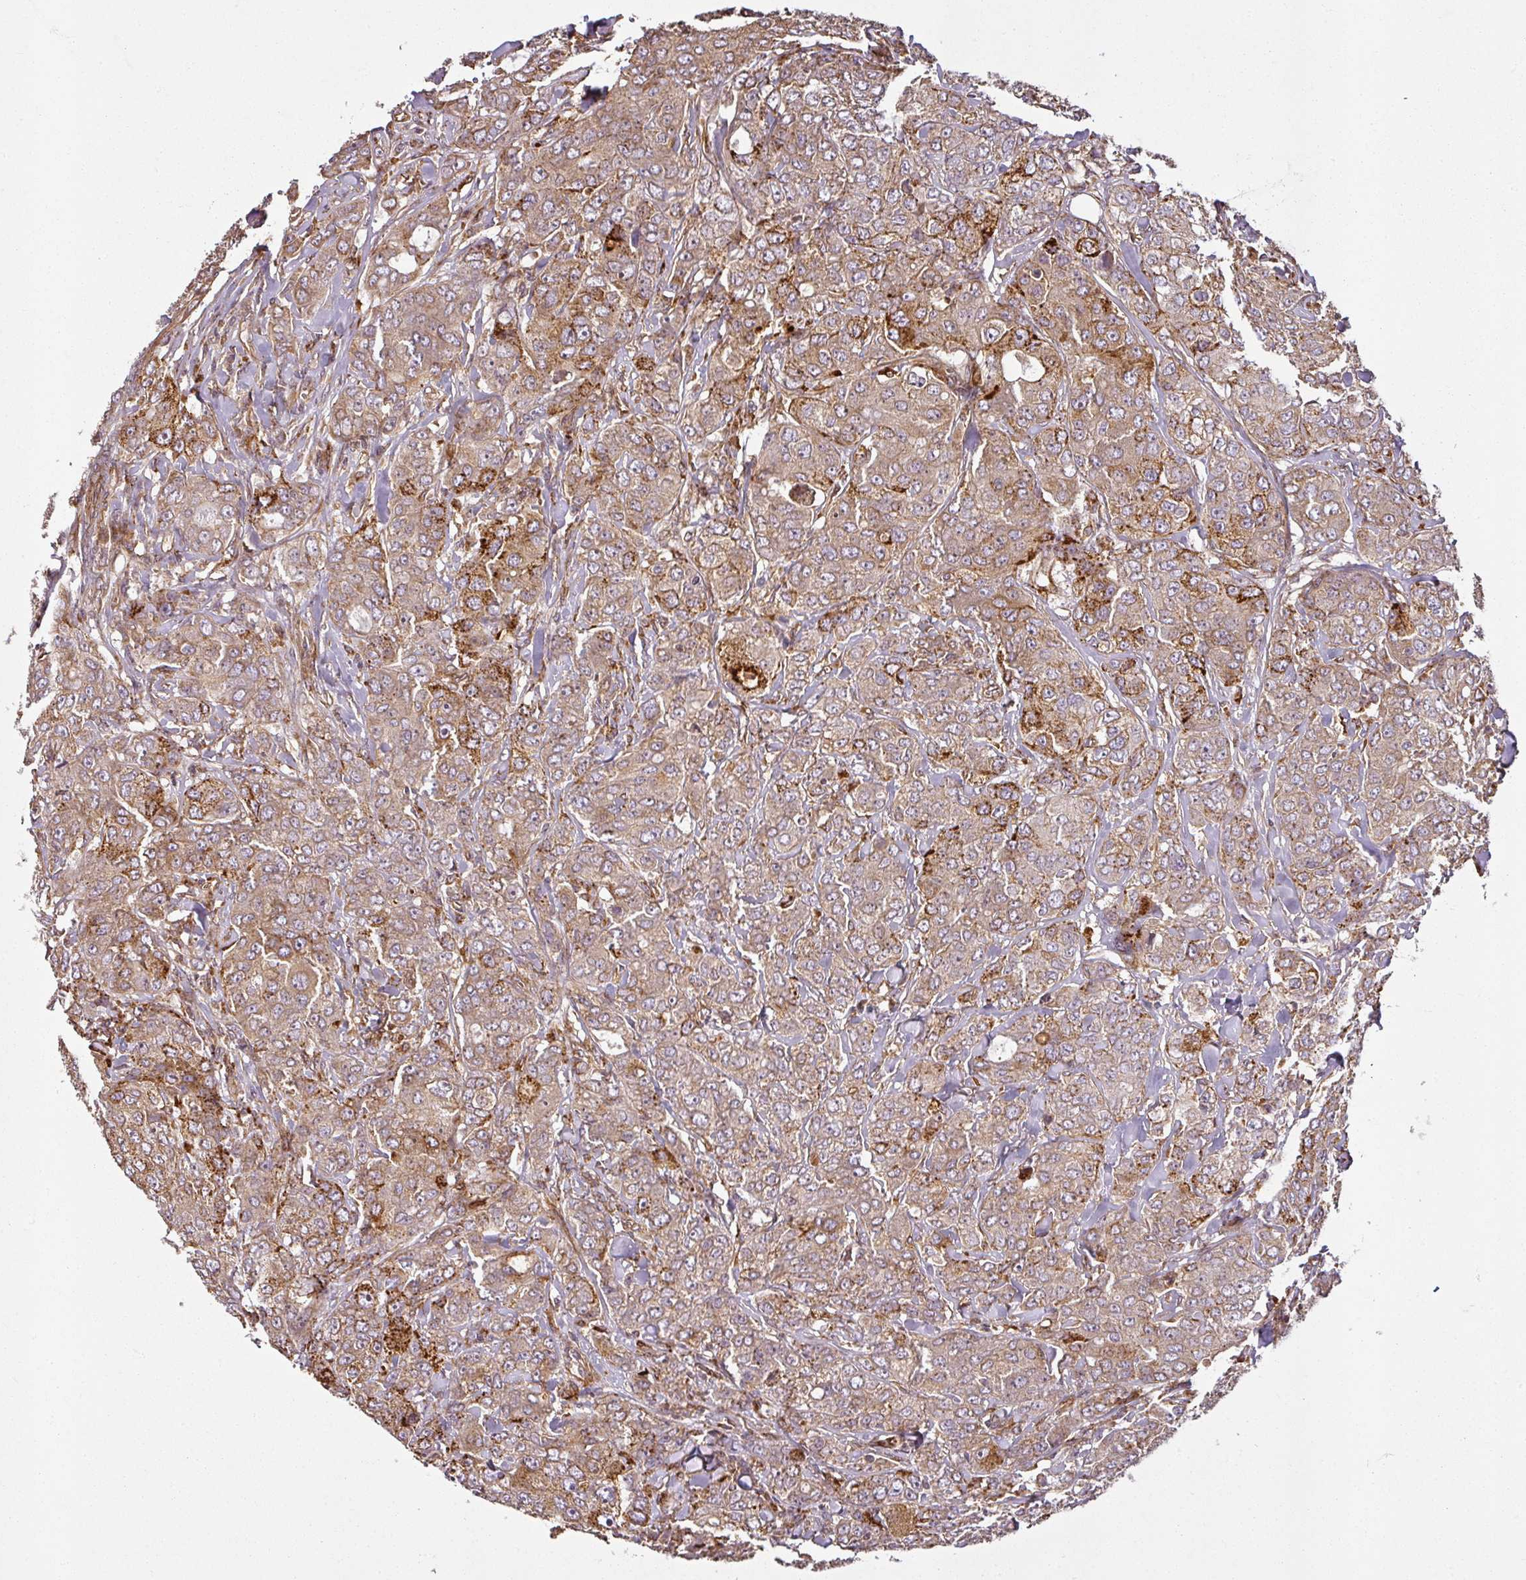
{"staining": {"intensity": "moderate", "quantity": ">75%", "location": "cytoplasmic/membranous"}, "tissue": "breast cancer", "cell_type": "Tumor cells", "image_type": "cancer", "snomed": [{"axis": "morphology", "description": "Duct carcinoma"}, {"axis": "topography", "description": "Breast"}], "caption": "Breast cancer was stained to show a protein in brown. There is medium levels of moderate cytoplasmic/membranous staining in about >75% of tumor cells.", "gene": "DIMT1", "patient": {"sex": "female", "age": 43}}